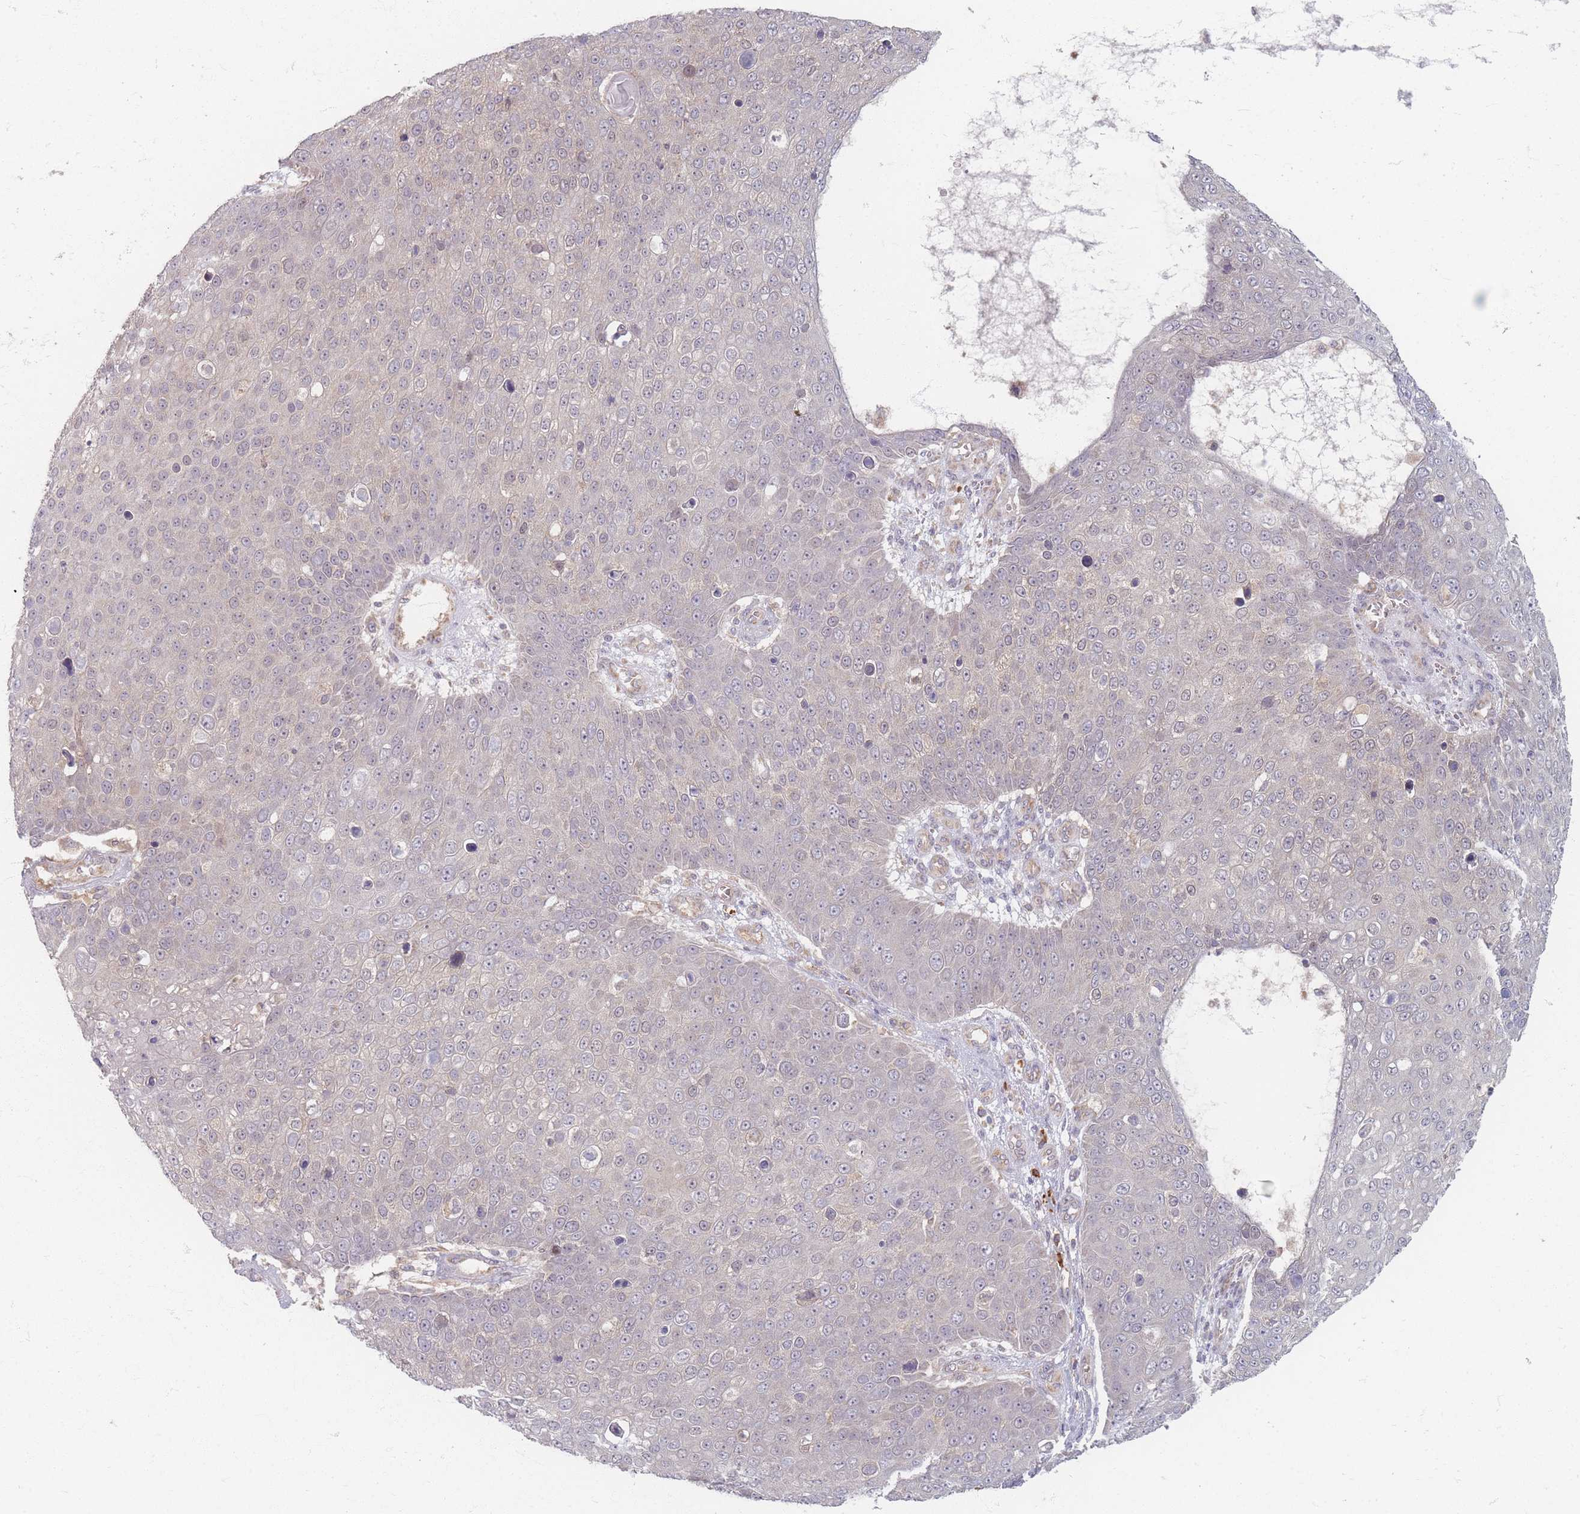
{"staining": {"intensity": "negative", "quantity": "none", "location": "none"}, "tissue": "skin cancer", "cell_type": "Tumor cells", "image_type": "cancer", "snomed": [{"axis": "morphology", "description": "Squamous cell carcinoma, NOS"}, {"axis": "topography", "description": "Skin"}], "caption": "The histopathology image shows no significant expression in tumor cells of squamous cell carcinoma (skin). Nuclei are stained in blue.", "gene": "SMIM14", "patient": {"sex": "male", "age": 71}}